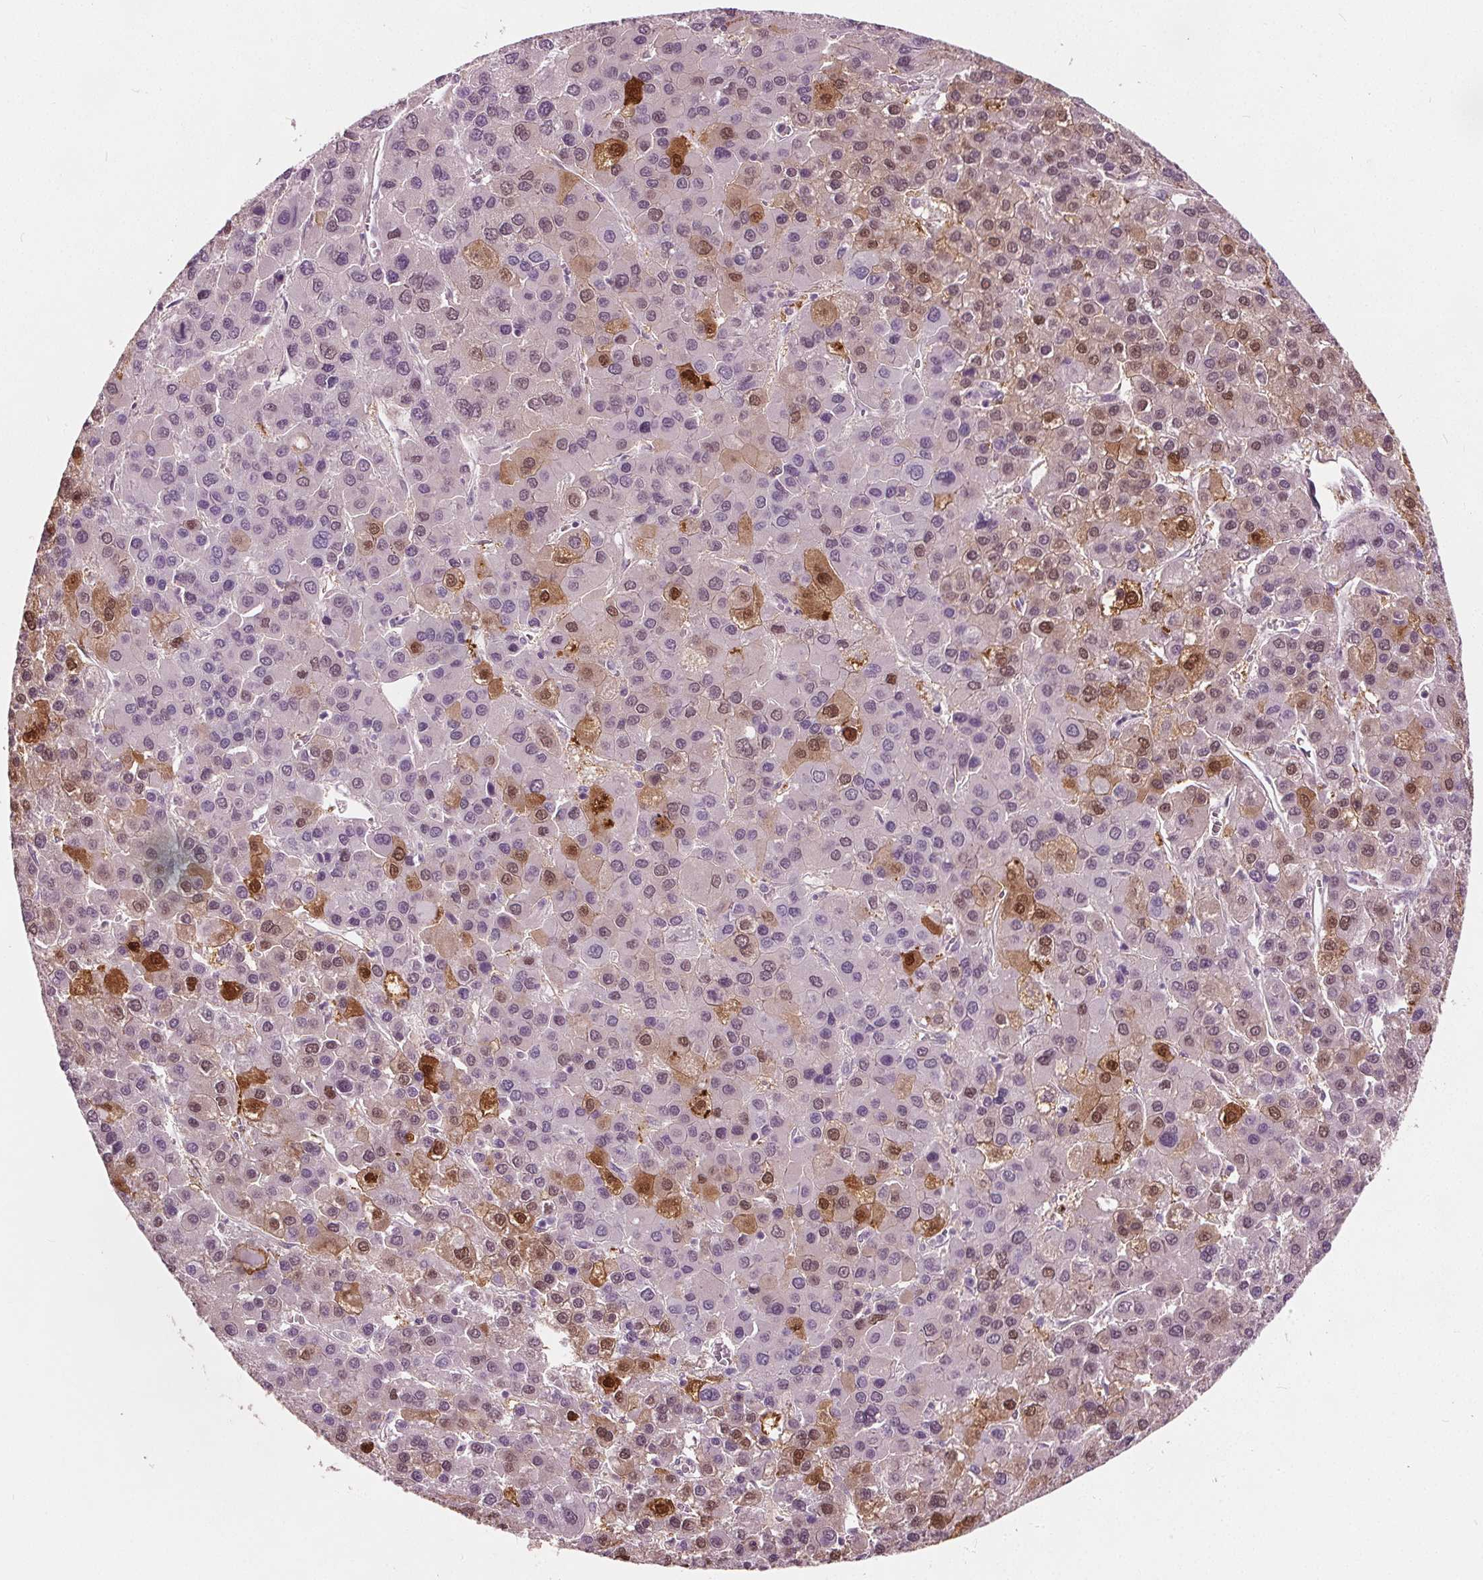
{"staining": {"intensity": "negative", "quantity": "none", "location": "none"}, "tissue": "liver cancer", "cell_type": "Tumor cells", "image_type": "cancer", "snomed": [{"axis": "morphology", "description": "Carcinoma, Hepatocellular, NOS"}, {"axis": "topography", "description": "Liver"}], "caption": "Tumor cells are negative for protein expression in human liver cancer.", "gene": "TKFC", "patient": {"sex": "female", "age": 41}}